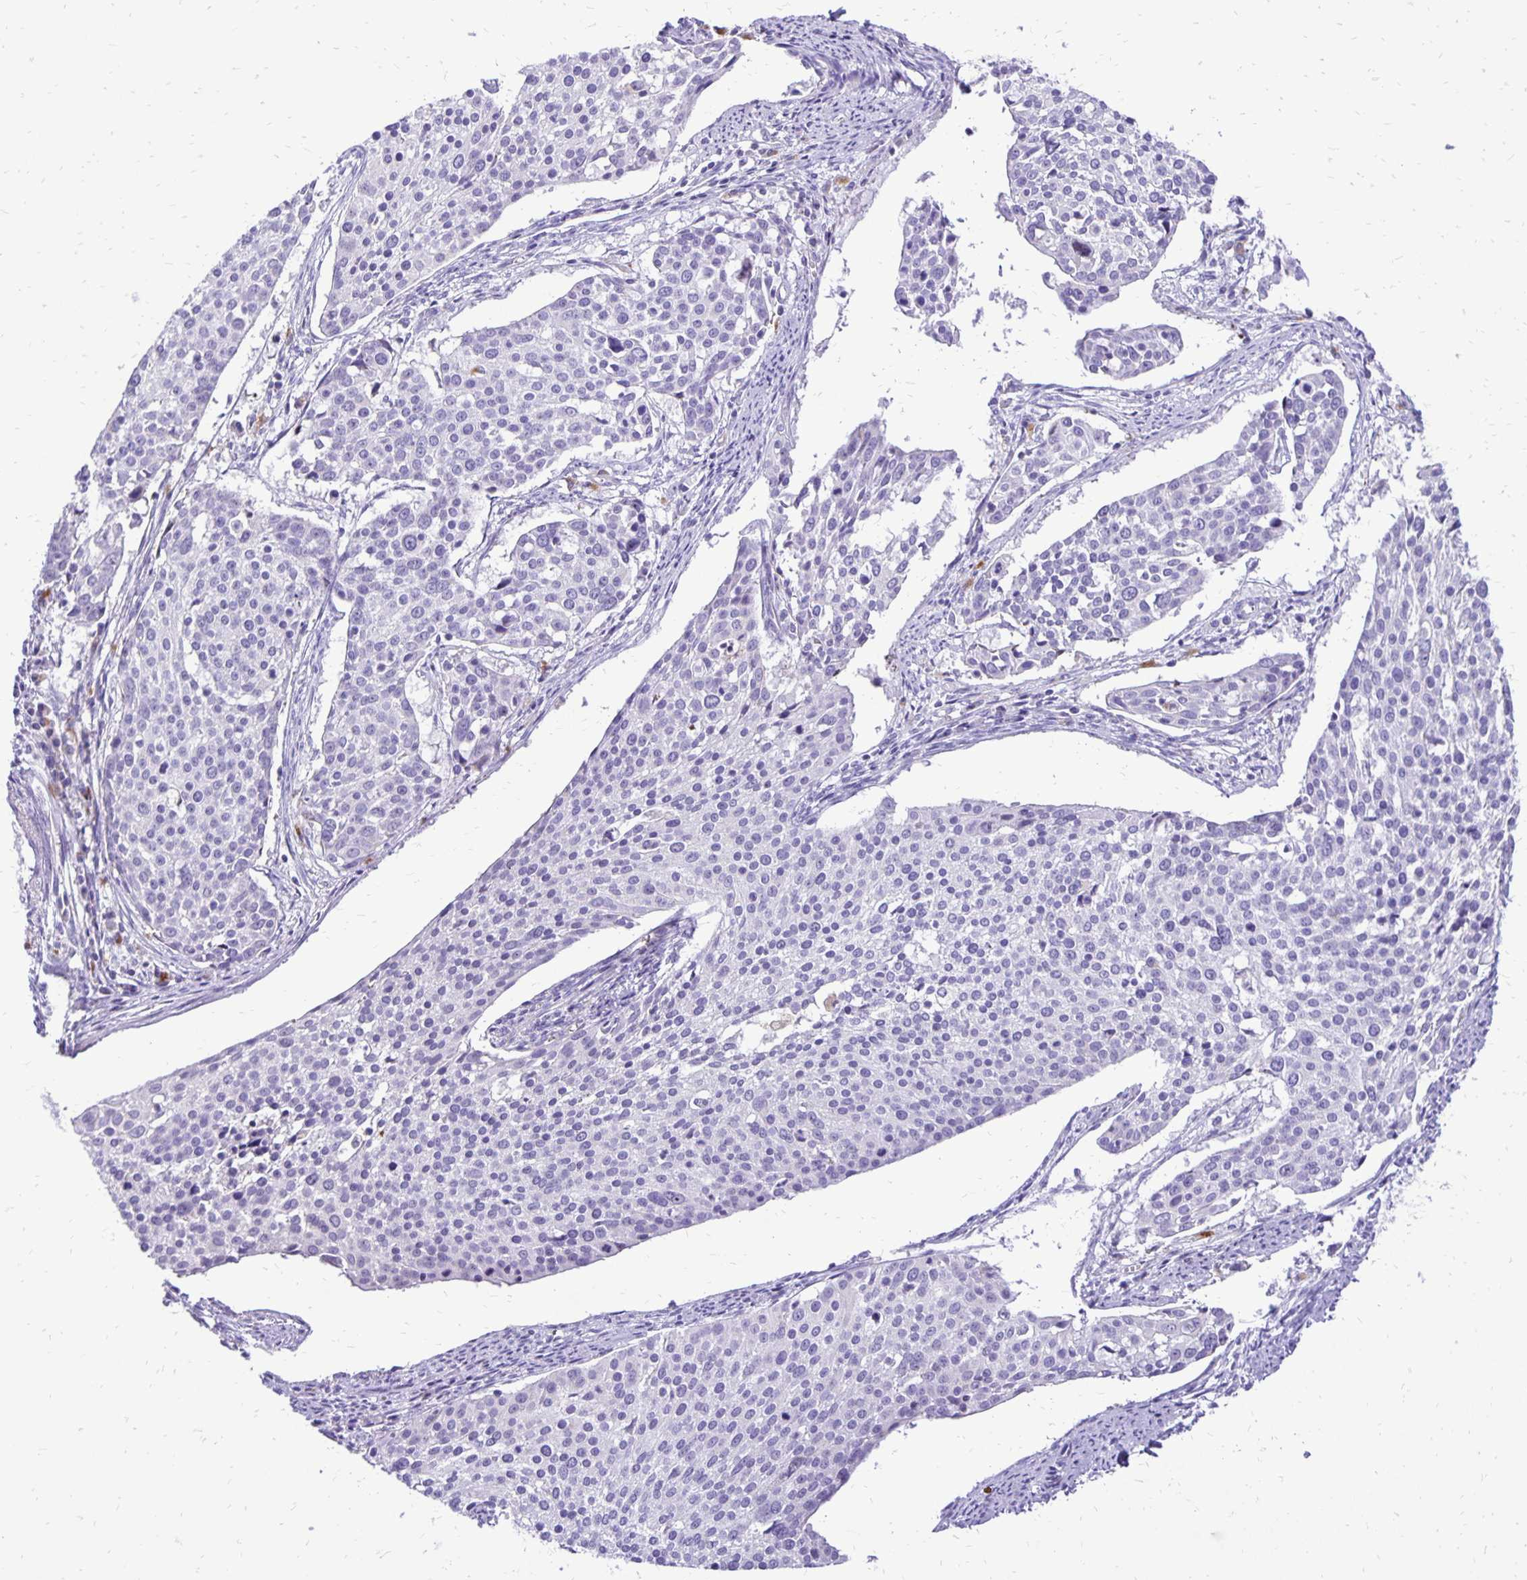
{"staining": {"intensity": "negative", "quantity": "none", "location": "none"}, "tissue": "cervical cancer", "cell_type": "Tumor cells", "image_type": "cancer", "snomed": [{"axis": "morphology", "description": "Squamous cell carcinoma, NOS"}, {"axis": "topography", "description": "Cervix"}], "caption": "Immunohistochemistry micrograph of human cervical squamous cell carcinoma stained for a protein (brown), which reveals no expression in tumor cells. (Stains: DAB immunohistochemistry with hematoxylin counter stain, Microscopy: brightfield microscopy at high magnification).", "gene": "EIF5A", "patient": {"sex": "female", "age": 39}}